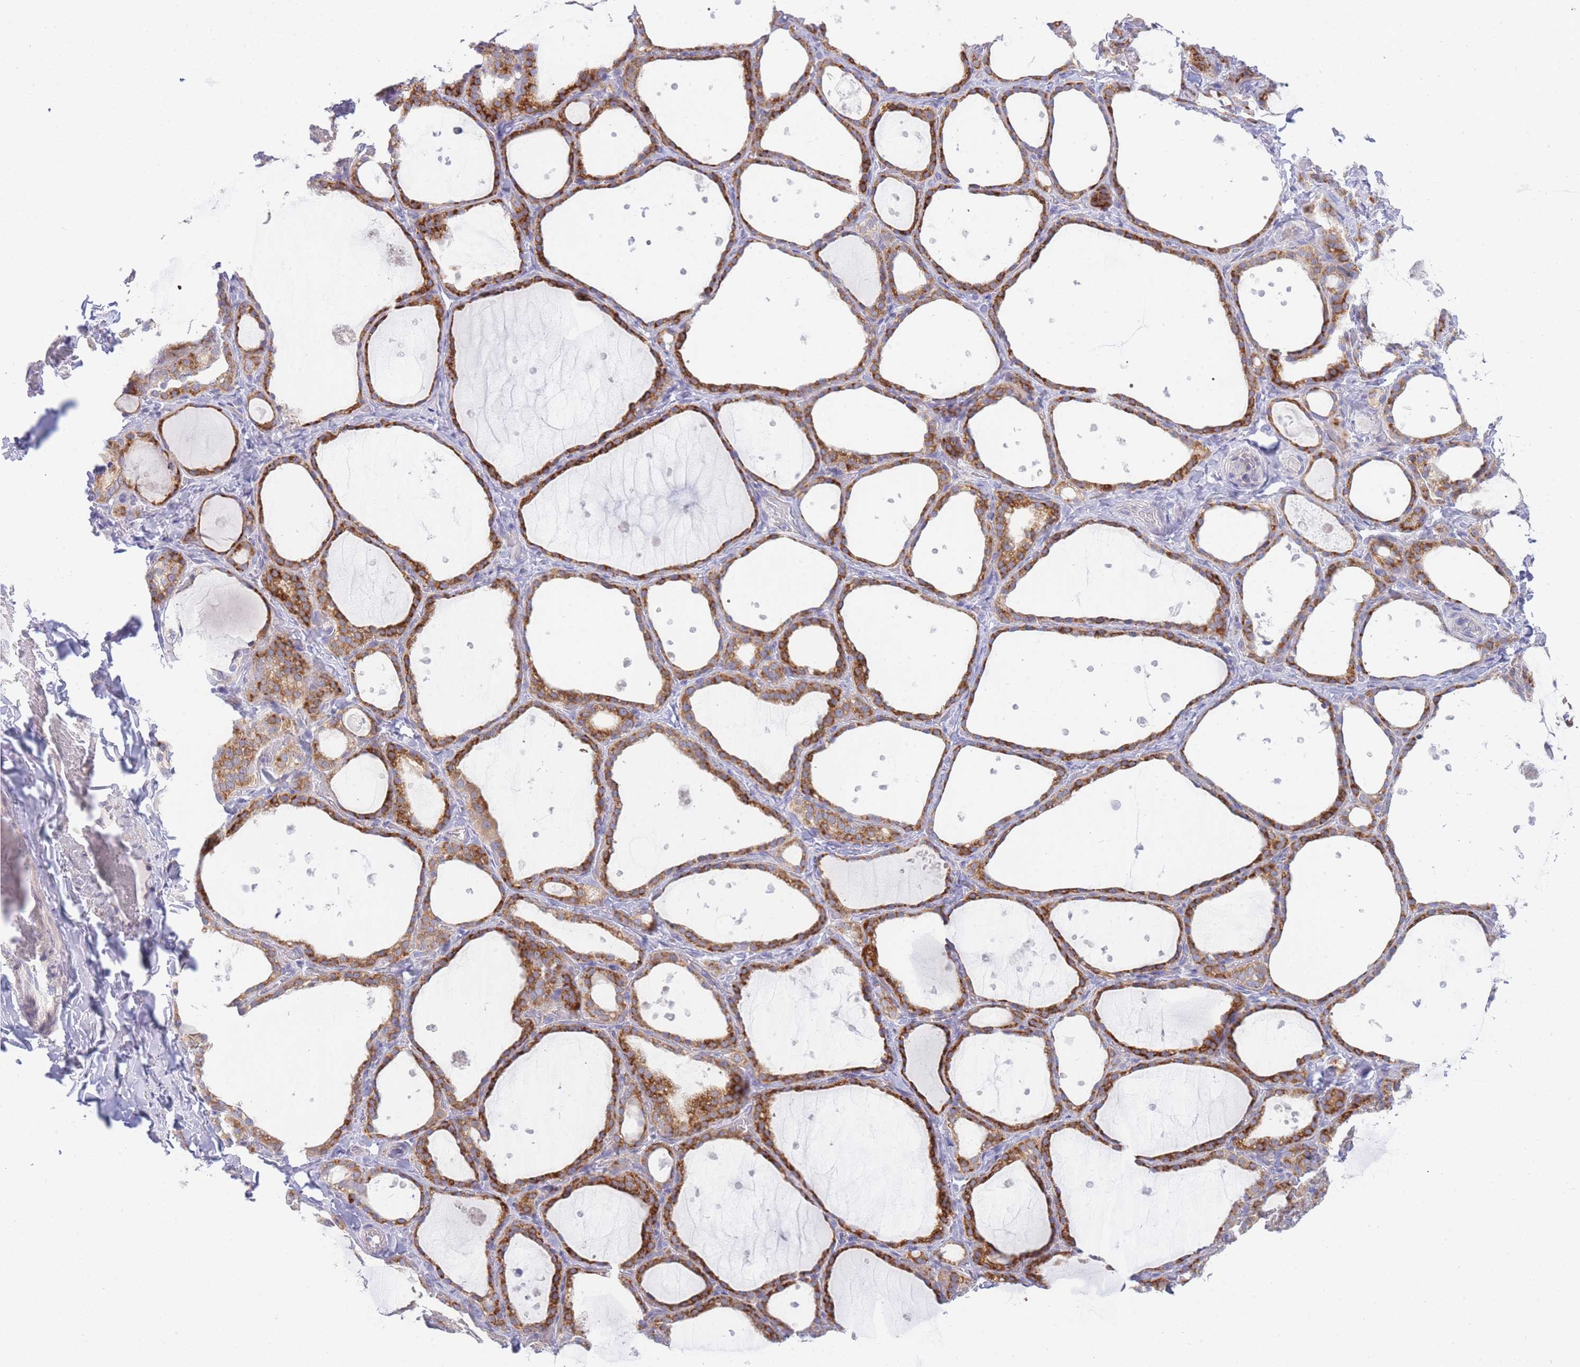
{"staining": {"intensity": "strong", "quantity": ">75%", "location": "cytoplasmic/membranous"}, "tissue": "thyroid gland", "cell_type": "Glandular cells", "image_type": "normal", "snomed": [{"axis": "morphology", "description": "Normal tissue, NOS"}, {"axis": "topography", "description": "Thyroid gland"}], "caption": "Immunohistochemistry of normal human thyroid gland exhibits high levels of strong cytoplasmic/membranous staining in about >75% of glandular cells. Nuclei are stained in blue.", "gene": "ZNF510", "patient": {"sex": "female", "age": 44}}